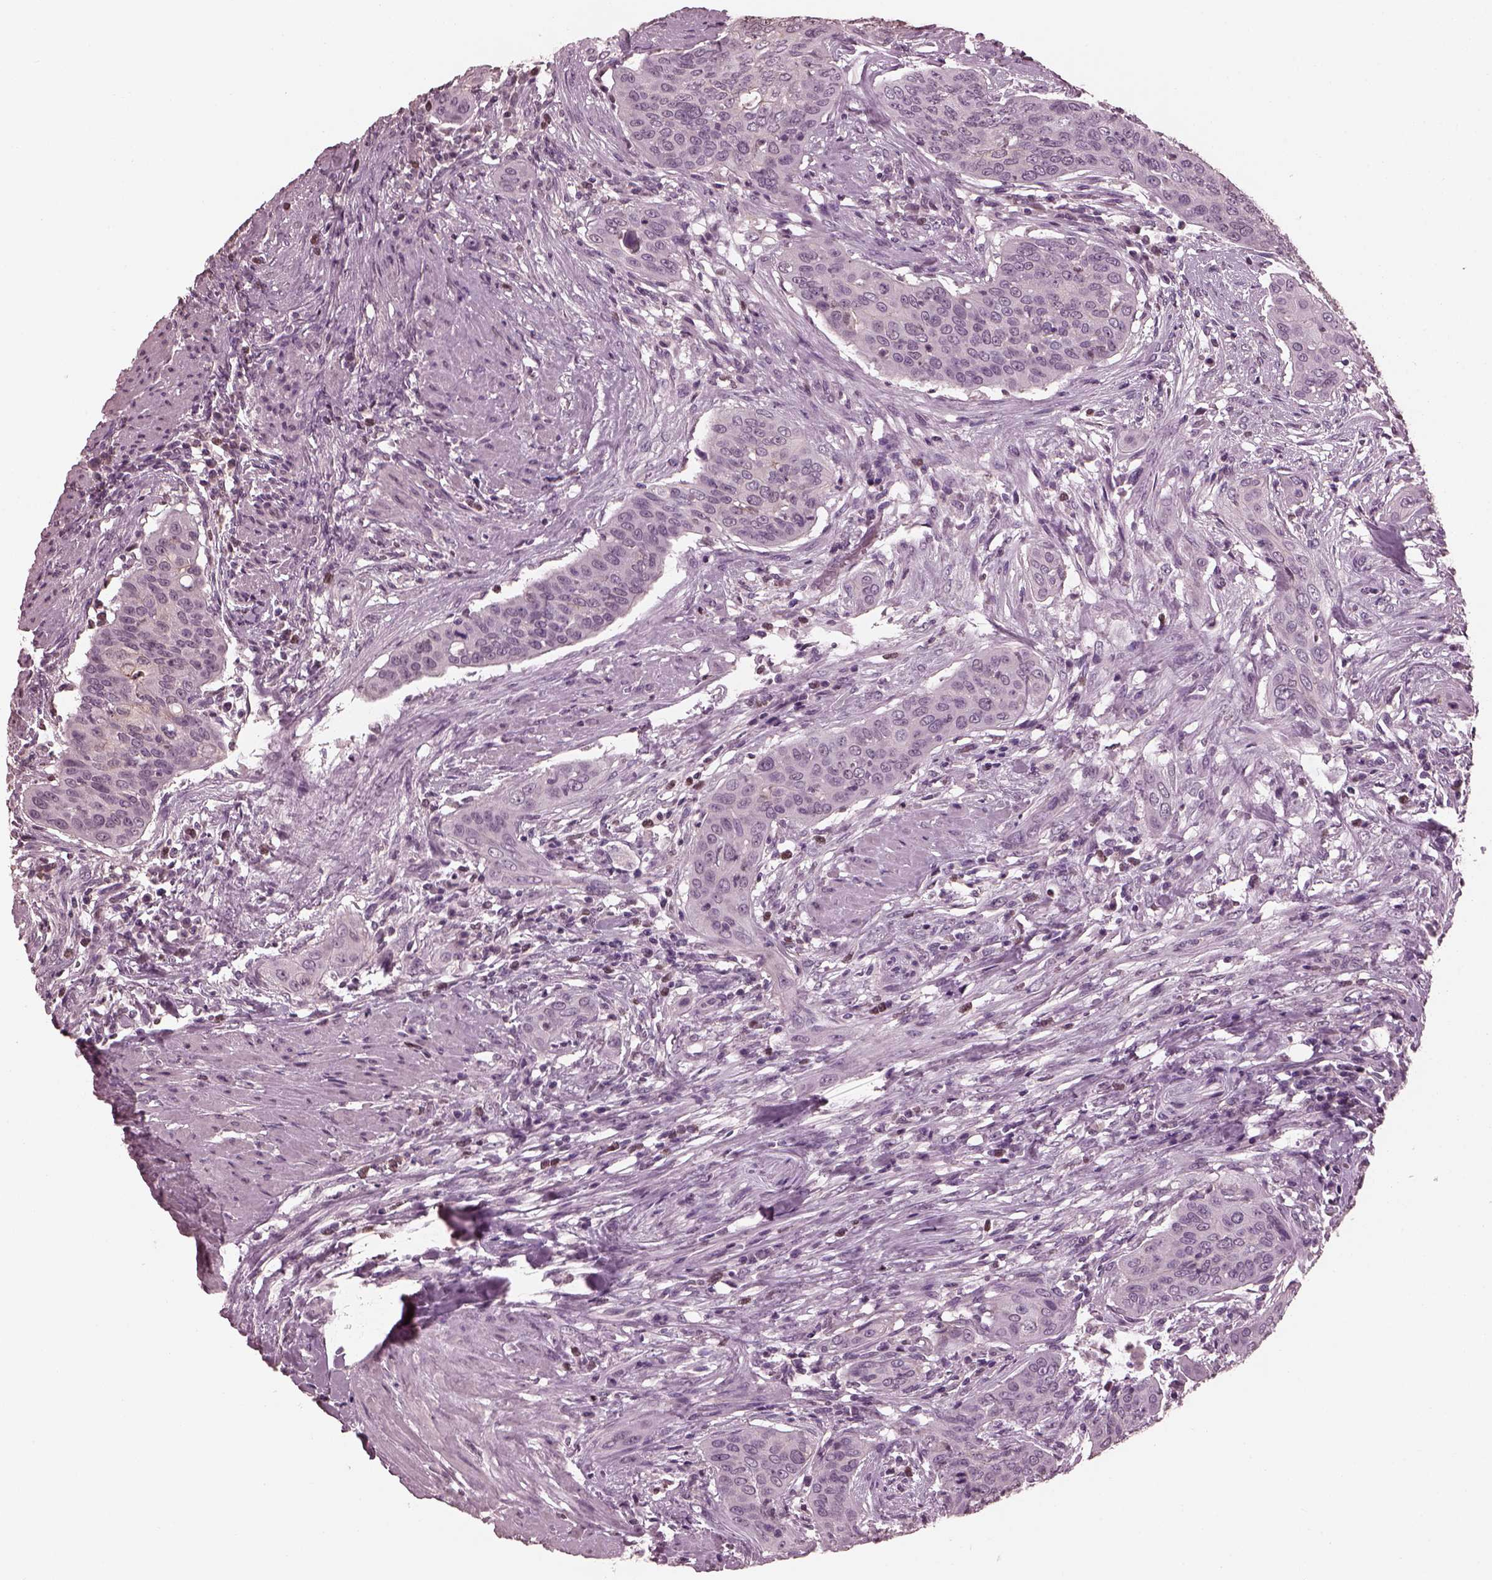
{"staining": {"intensity": "negative", "quantity": "none", "location": "none"}, "tissue": "urothelial cancer", "cell_type": "Tumor cells", "image_type": "cancer", "snomed": [{"axis": "morphology", "description": "Urothelial carcinoma, High grade"}, {"axis": "topography", "description": "Urinary bladder"}], "caption": "Histopathology image shows no significant protein positivity in tumor cells of high-grade urothelial carcinoma. (Immunohistochemistry, brightfield microscopy, high magnification).", "gene": "TSKS", "patient": {"sex": "male", "age": 82}}